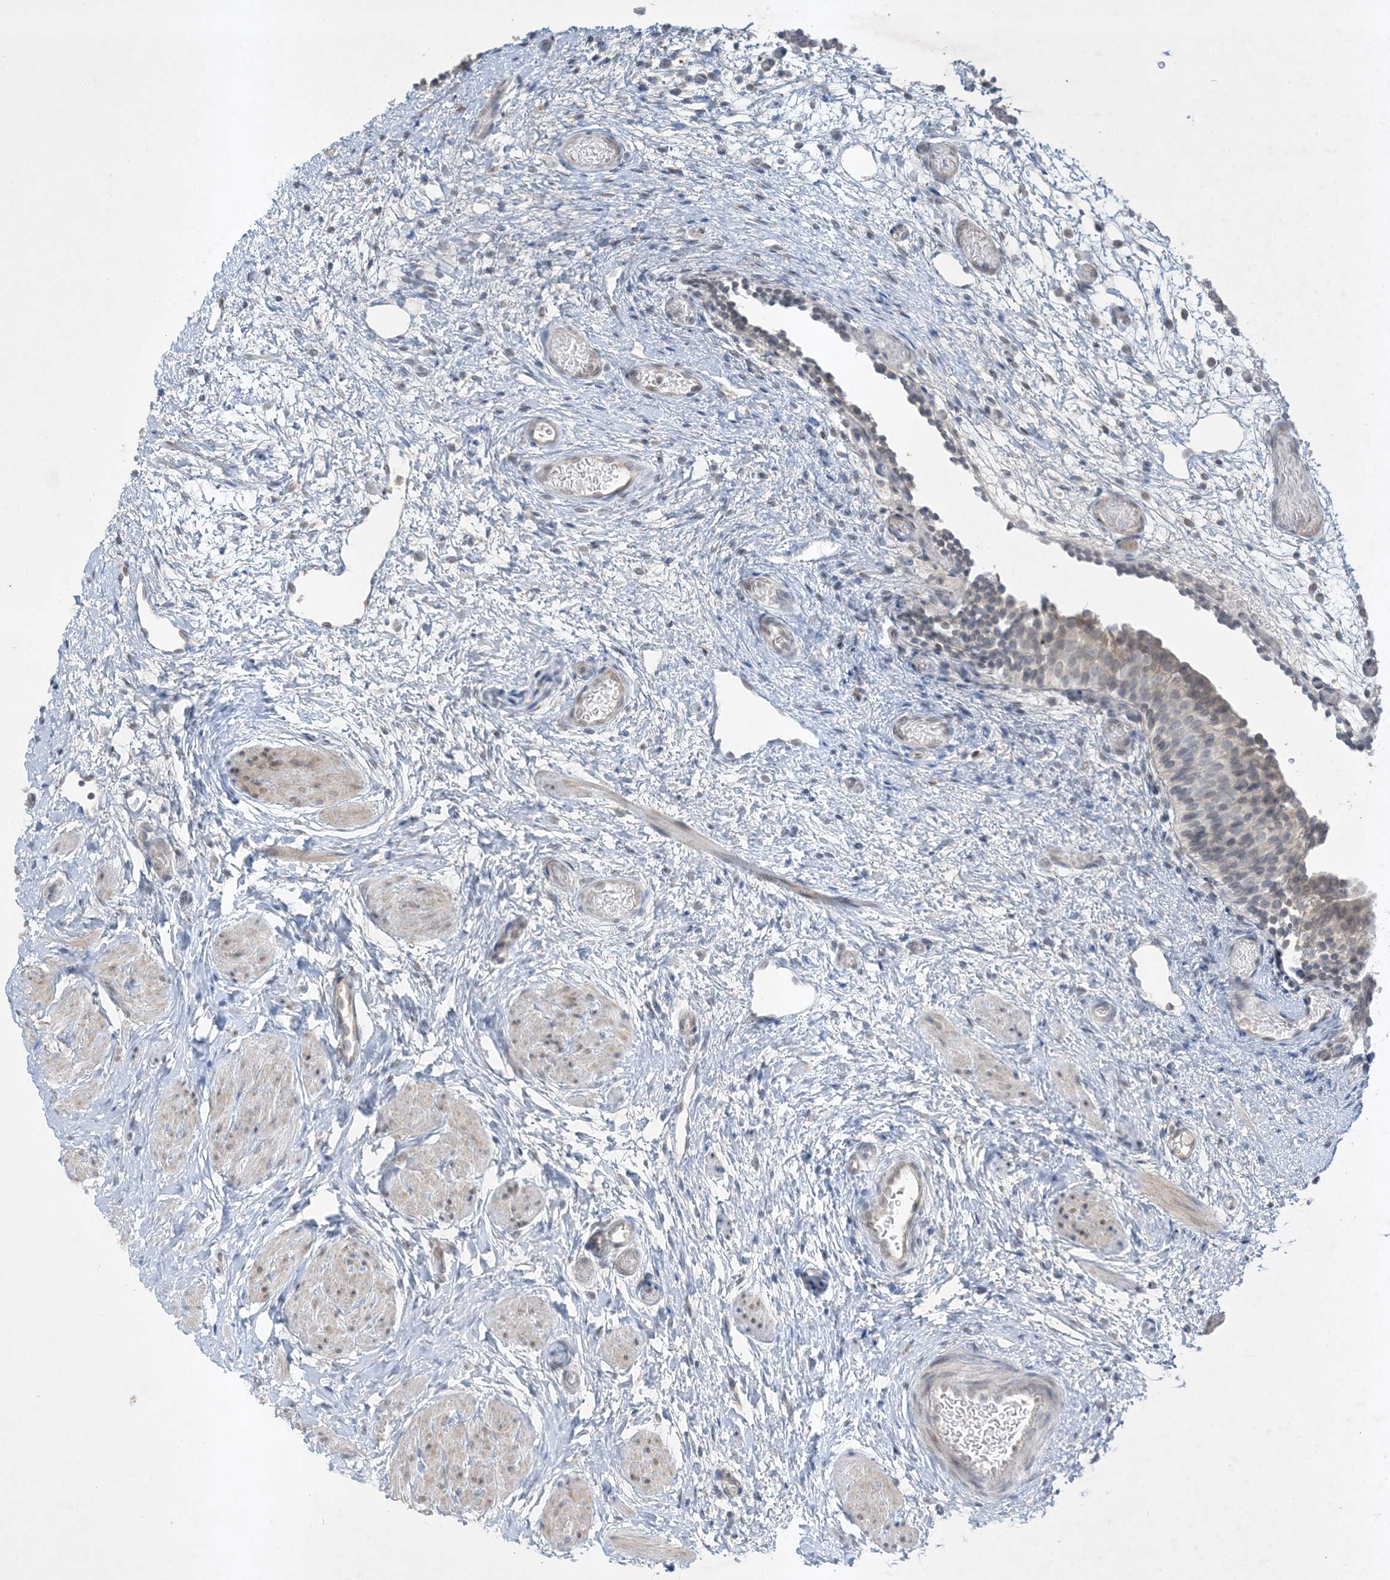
{"staining": {"intensity": "moderate", "quantity": "25%-75%", "location": "cytoplasmic/membranous"}, "tissue": "urinary bladder", "cell_type": "Urothelial cells", "image_type": "normal", "snomed": [{"axis": "morphology", "description": "Normal tissue, NOS"}, {"axis": "topography", "description": "Urinary bladder"}], "caption": "Immunohistochemical staining of unremarkable urinary bladder displays moderate cytoplasmic/membranous protein positivity in about 25%-75% of urothelial cells.", "gene": "FNDC1", "patient": {"sex": "male", "age": 1}}